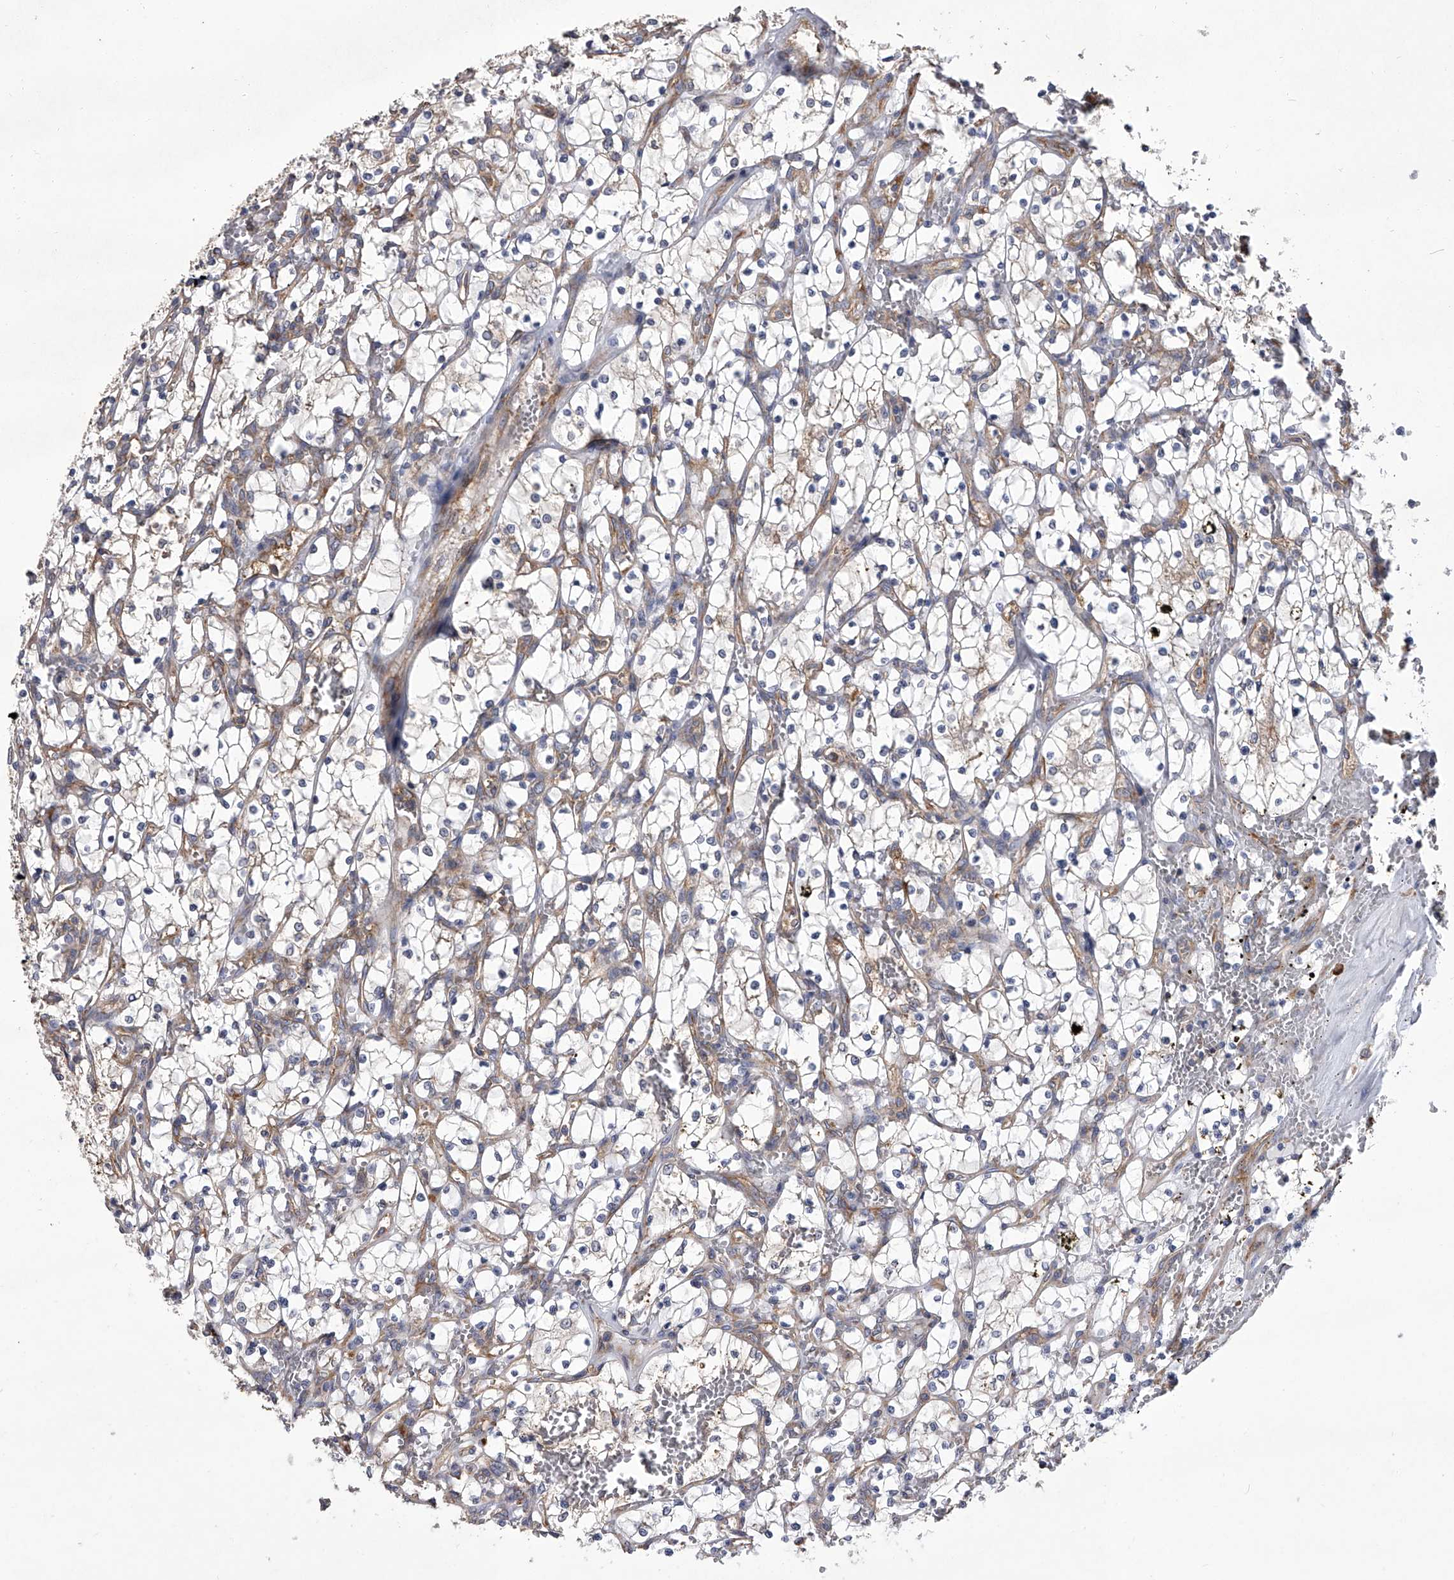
{"staining": {"intensity": "negative", "quantity": "none", "location": "none"}, "tissue": "renal cancer", "cell_type": "Tumor cells", "image_type": "cancer", "snomed": [{"axis": "morphology", "description": "Adenocarcinoma, NOS"}, {"axis": "topography", "description": "Kidney"}], "caption": "Protein analysis of renal cancer (adenocarcinoma) demonstrates no significant positivity in tumor cells.", "gene": "EIF2S2", "patient": {"sex": "female", "age": 69}}